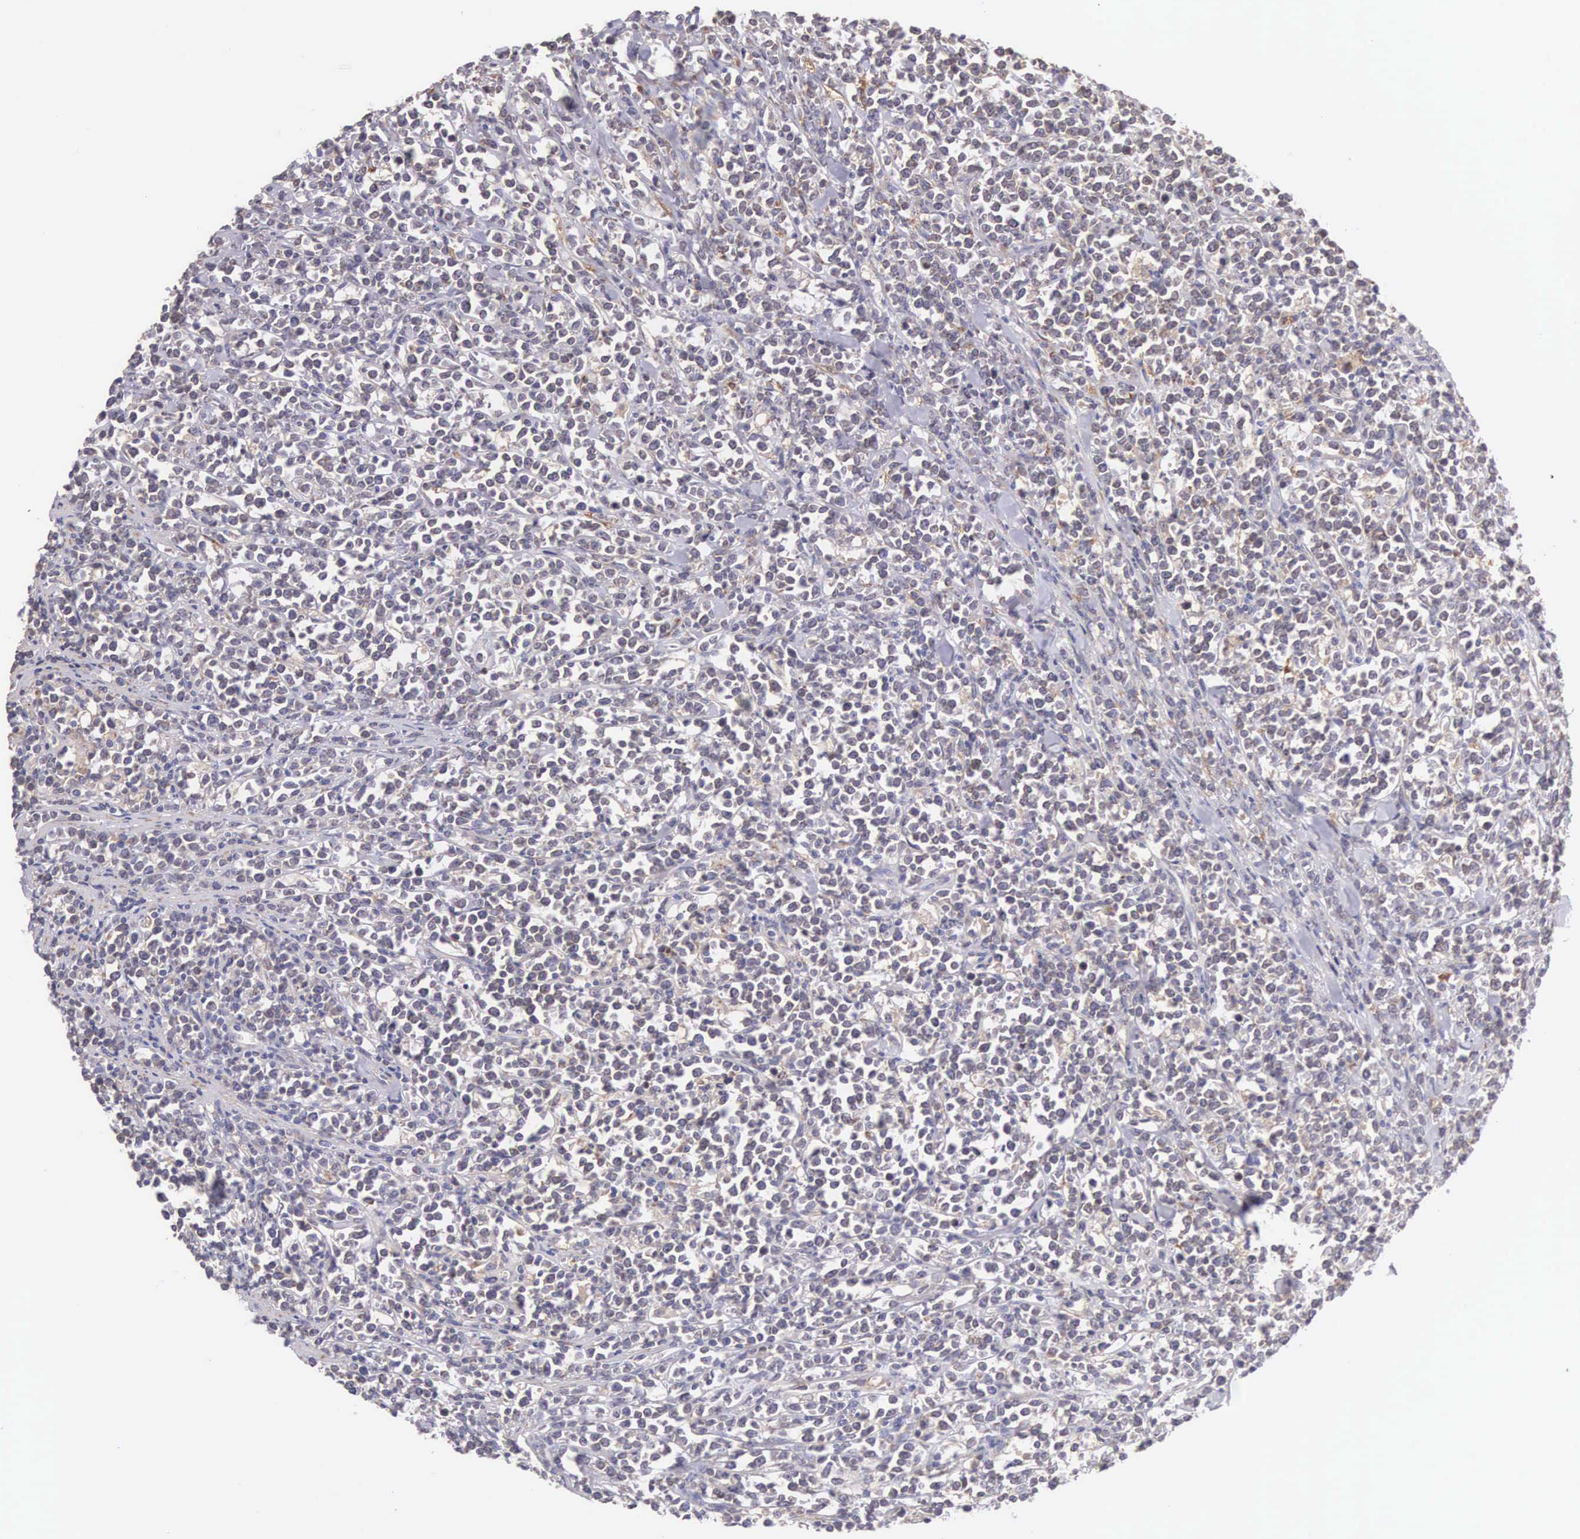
{"staining": {"intensity": "weak", "quantity": "25%-75%", "location": "cytoplasmic/membranous"}, "tissue": "lymphoma", "cell_type": "Tumor cells", "image_type": "cancer", "snomed": [{"axis": "morphology", "description": "Malignant lymphoma, non-Hodgkin's type, High grade"}, {"axis": "topography", "description": "Small intestine"}, {"axis": "topography", "description": "Colon"}], "caption": "Immunohistochemistry histopathology image of human lymphoma stained for a protein (brown), which demonstrates low levels of weak cytoplasmic/membranous staining in about 25%-75% of tumor cells.", "gene": "NSDHL", "patient": {"sex": "male", "age": 8}}